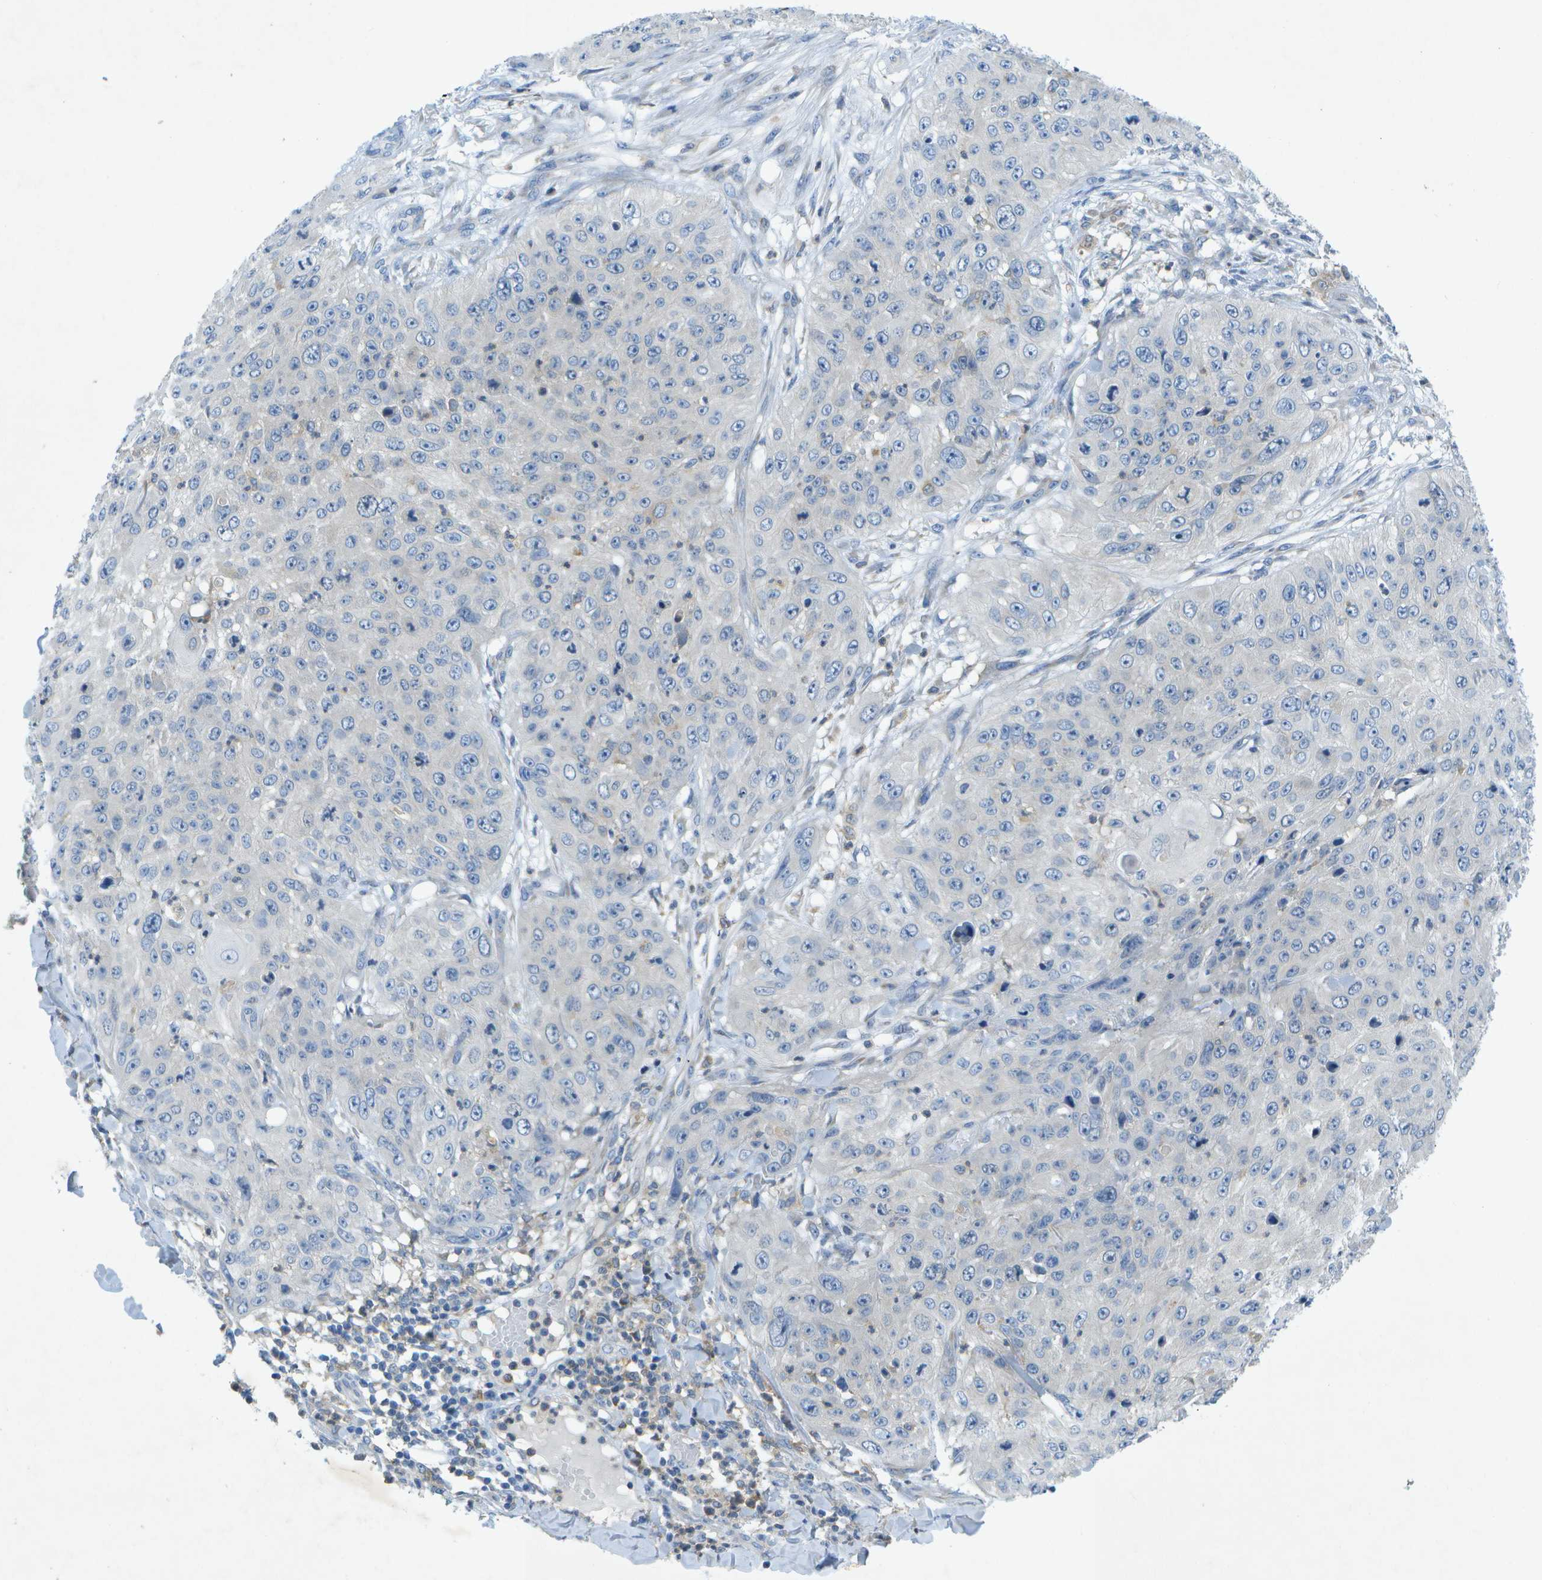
{"staining": {"intensity": "negative", "quantity": "none", "location": "none"}, "tissue": "skin cancer", "cell_type": "Tumor cells", "image_type": "cancer", "snomed": [{"axis": "morphology", "description": "Squamous cell carcinoma, NOS"}, {"axis": "topography", "description": "Skin"}], "caption": "IHC photomicrograph of human squamous cell carcinoma (skin) stained for a protein (brown), which reveals no expression in tumor cells. (Stains: DAB IHC with hematoxylin counter stain, Microscopy: brightfield microscopy at high magnification).", "gene": "WNK2", "patient": {"sex": "female", "age": 80}}